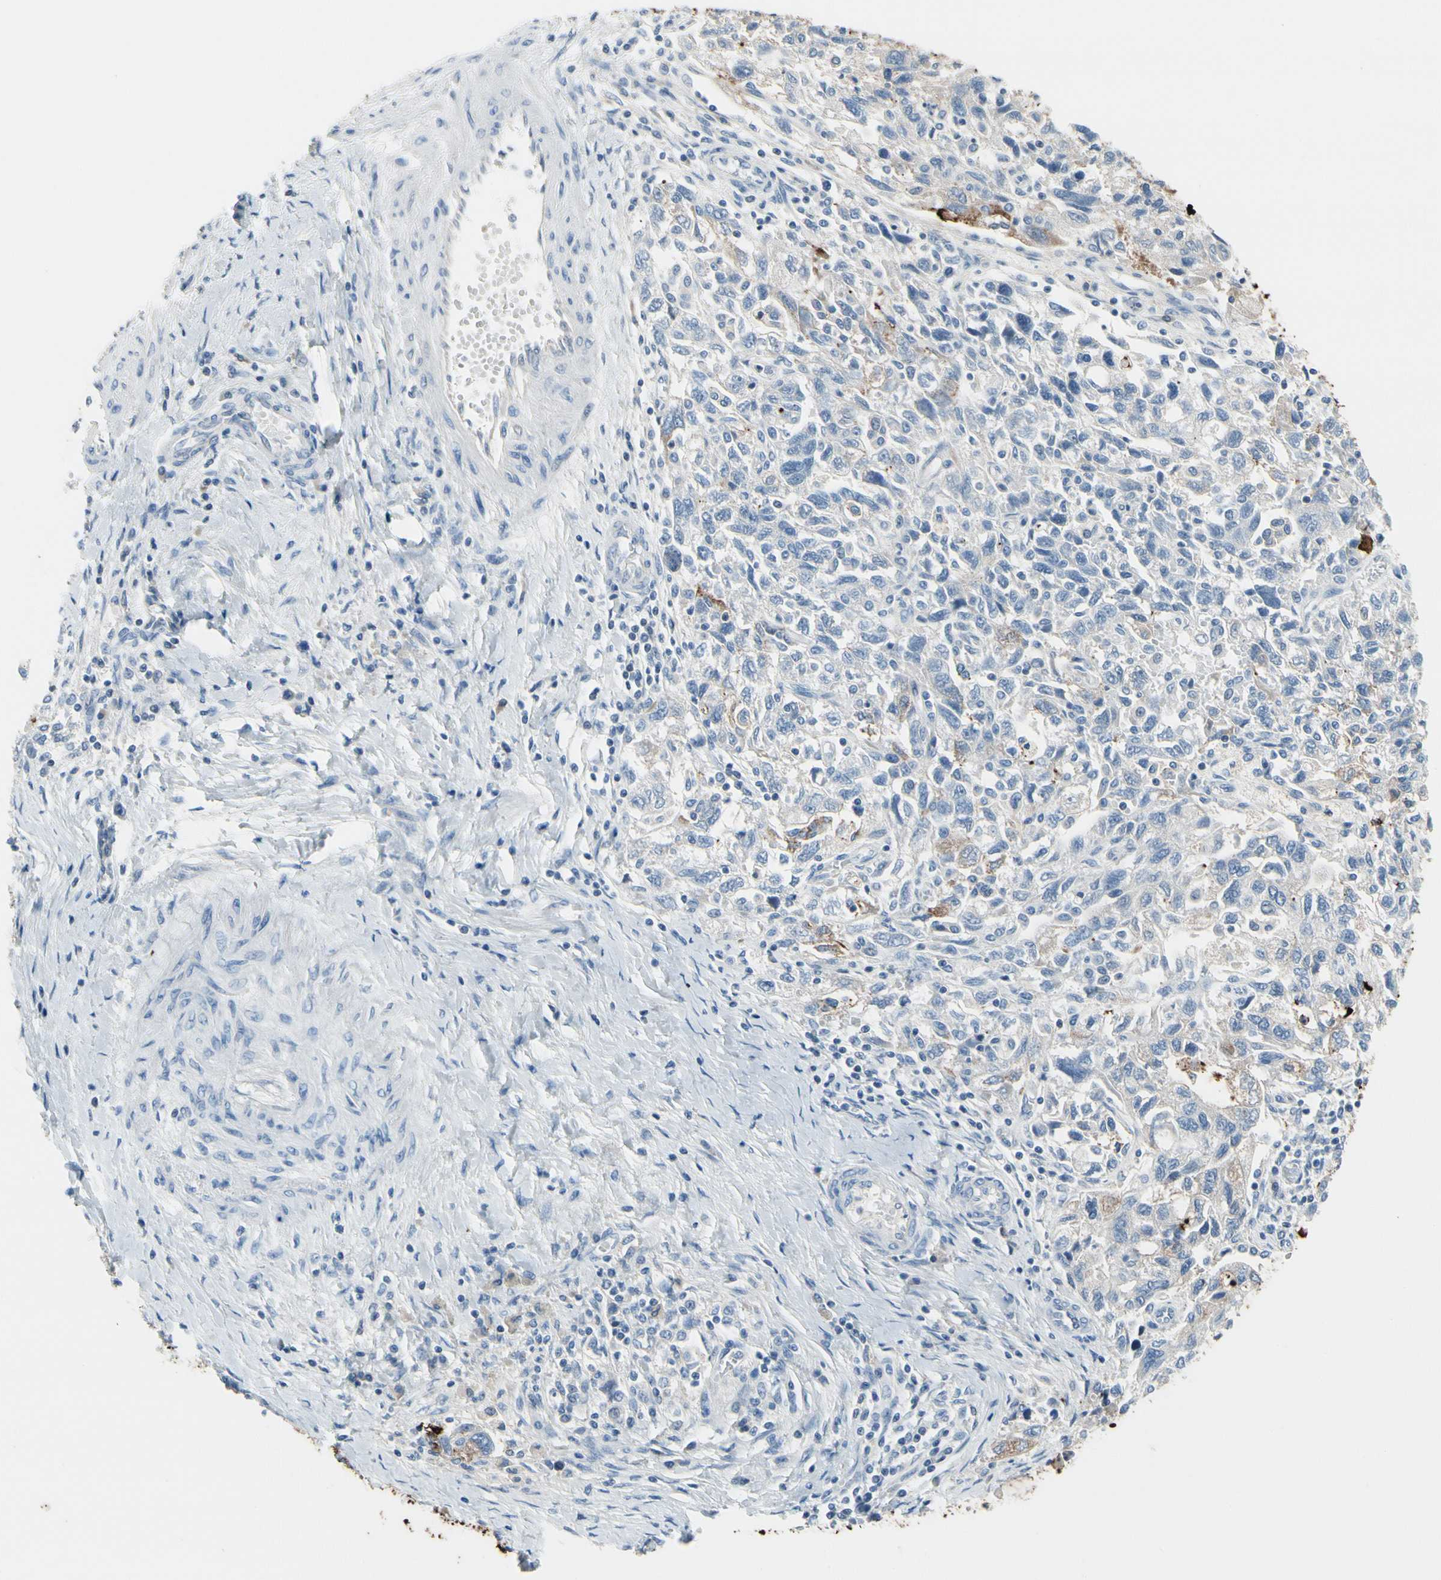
{"staining": {"intensity": "strong", "quantity": "25%-75%", "location": "cytoplasmic/membranous"}, "tissue": "ovarian cancer", "cell_type": "Tumor cells", "image_type": "cancer", "snomed": [{"axis": "morphology", "description": "Carcinoma, NOS"}, {"axis": "morphology", "description": "Cystadenocarcinoma, serous, NOS"}, {"axis": "topography", "description": "Ovary"}], "caption": "Protein staining by immunohistochemistry reveals strong cytoplasmic/membranous staining in about 25%-75% of tumor cells in ovarian carcinoma.", "gene": "MUC5B", "patient": {"sex": "female", "age": 69}}